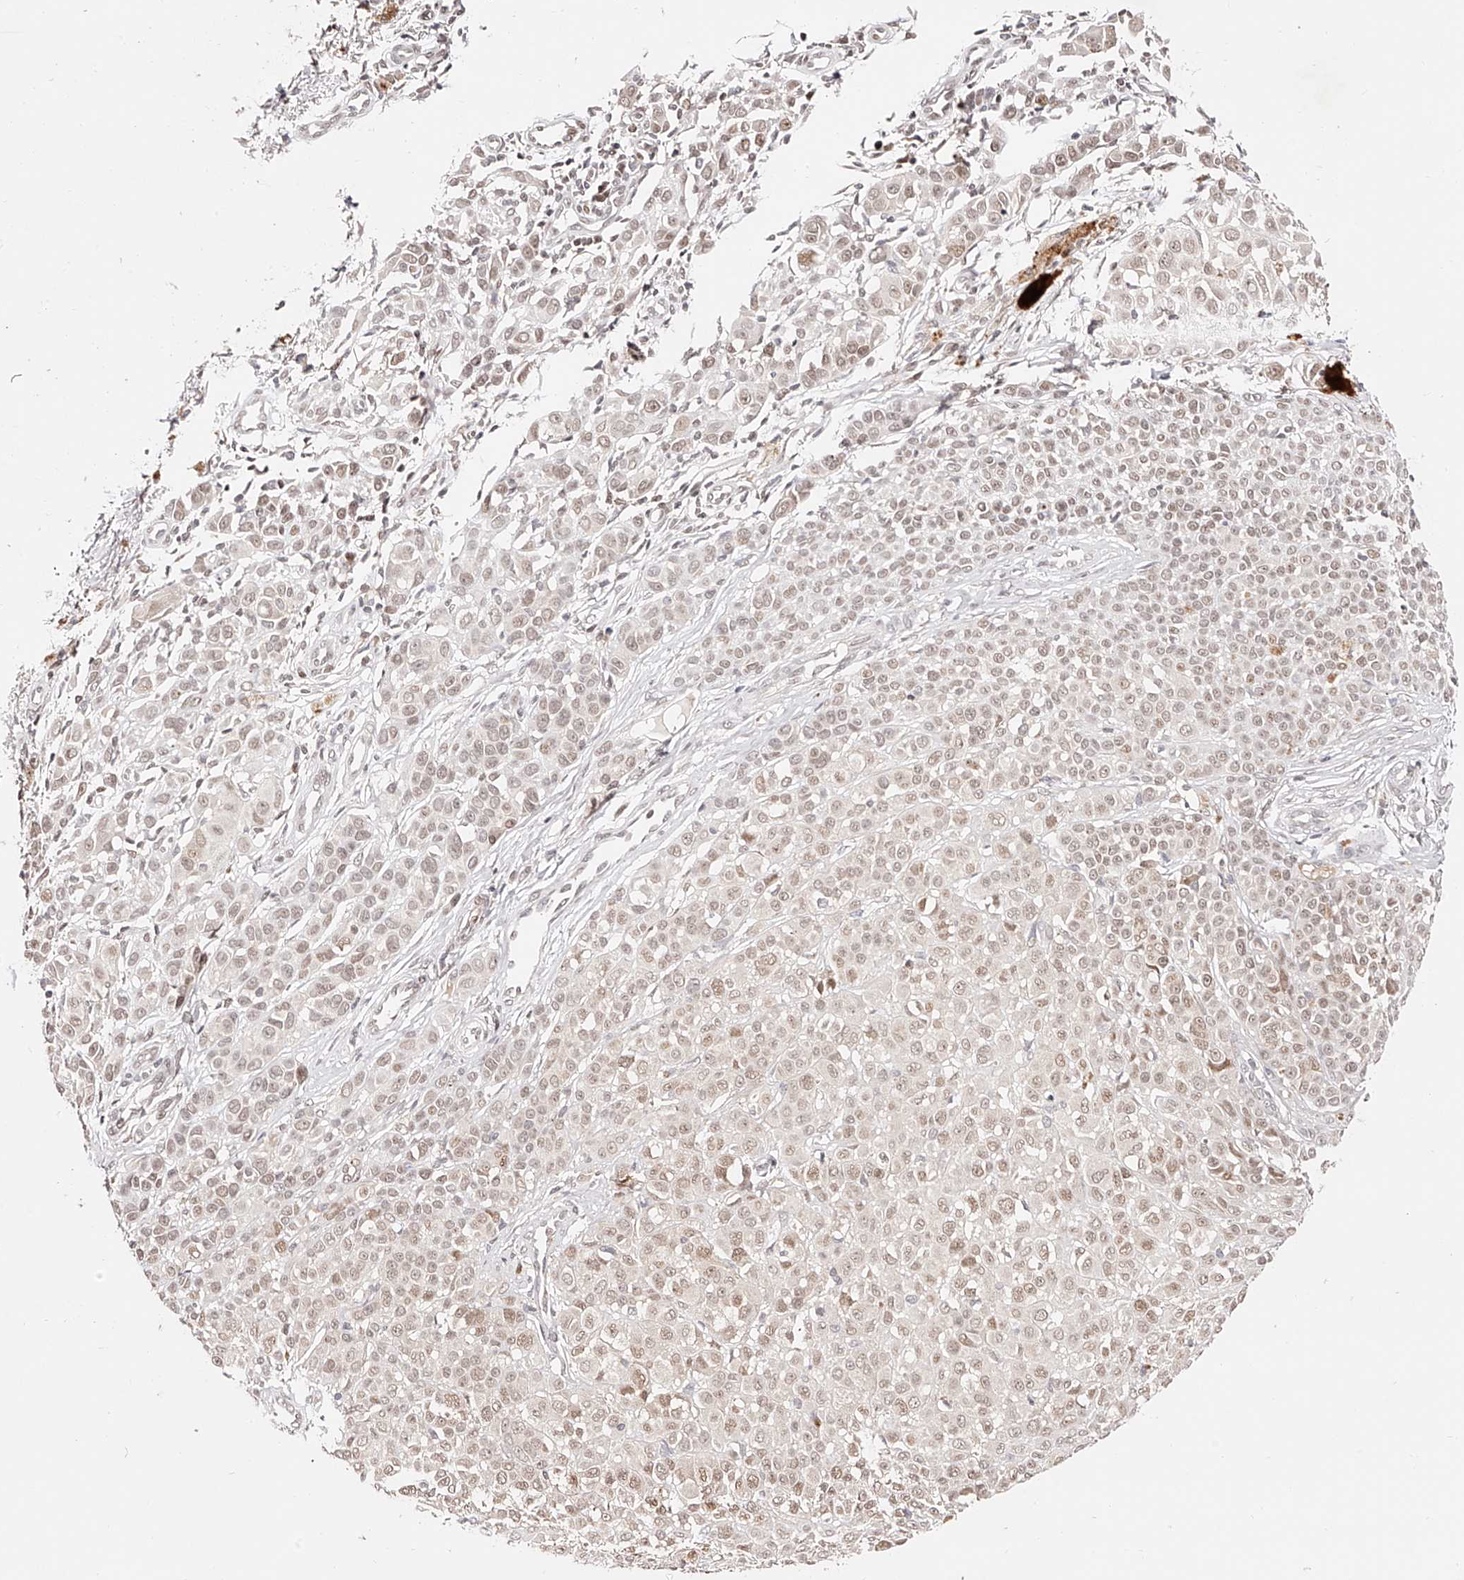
{"staining": {"intensity": "weak", "quantity": ">75%", "location": "nuclear"}, "tissue": "melanoma", "cell_type": "Tumor cells", "image_type": "cancer", "snomed": [{"axis": "morphology", "description": "Malignant melanoma, NOS"}, {"axis": "topography", "description": "Skin of leg"}], "caption": "DAB (3,3'-diaminobenzidine) immunohistochemical staining of malignant melanoma reveals weak nuclear protein positivity in approximately >75% of tumor cells.", "gene": "USF3", "patient": {"sex": "female", "age": 72}}